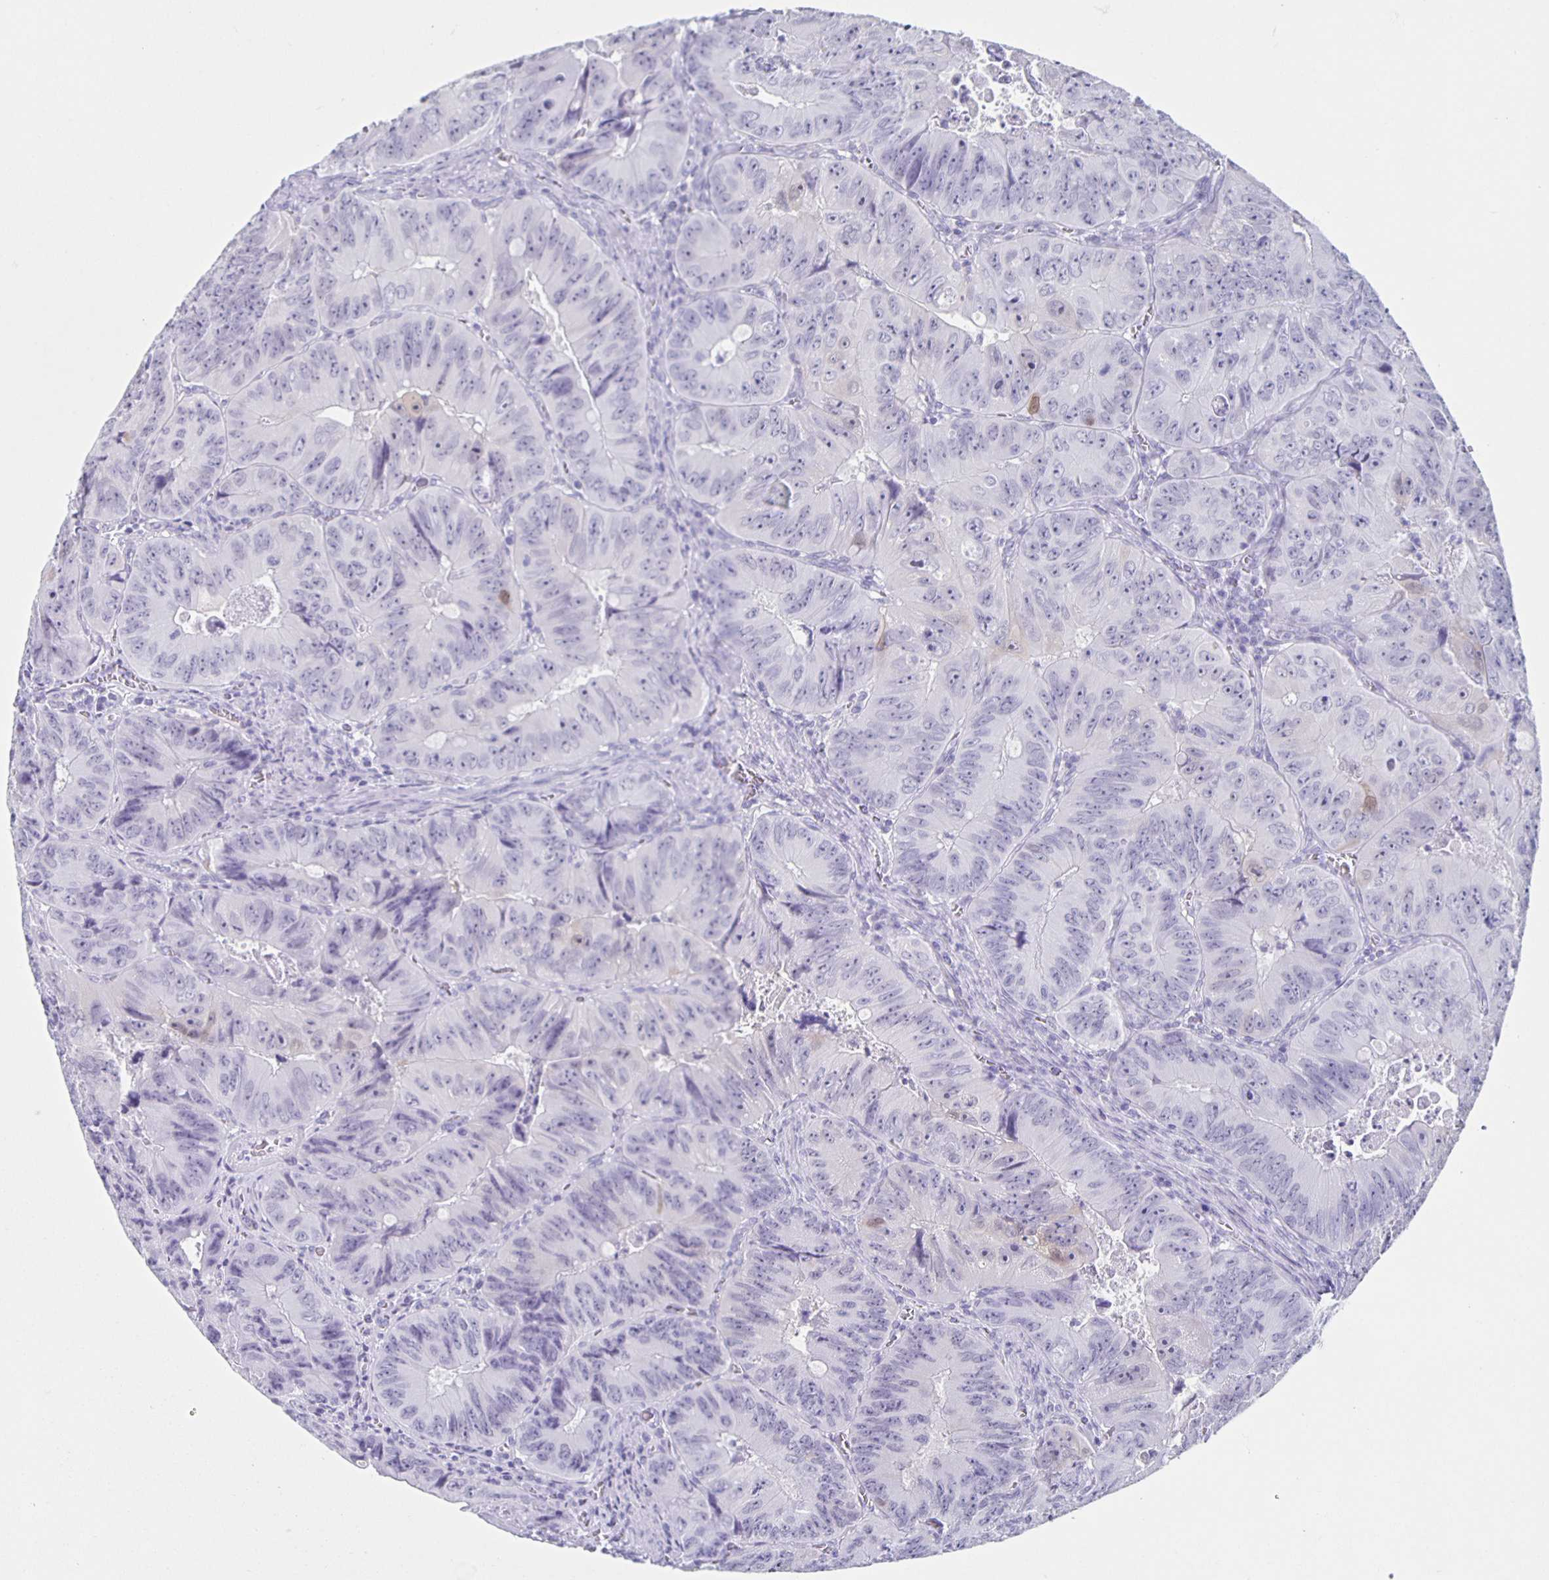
{"staining": {"intensity": "negative", "quantity": "none", "location": "none"}, "tissue": "colorectal cancer", "cell_type": "Tumor cells", "image_type": "cancer", "snomed": [{"axis": "morphology", "description": "Adenocarcinoma, NOS"}, {"axis": "topography", "description": "Colon"}], "caption": "This is a photomicrograph of immunohistochemistry staining of colorectal adenocarcinoma, which shows no positivity in tumor cells. (DAB (3,3'-diaminobenzidine) immunohistochemistry with hematoxylin counter stain).", "gene": "TPPP", "patient": {"sex": "female", "age": 84}}